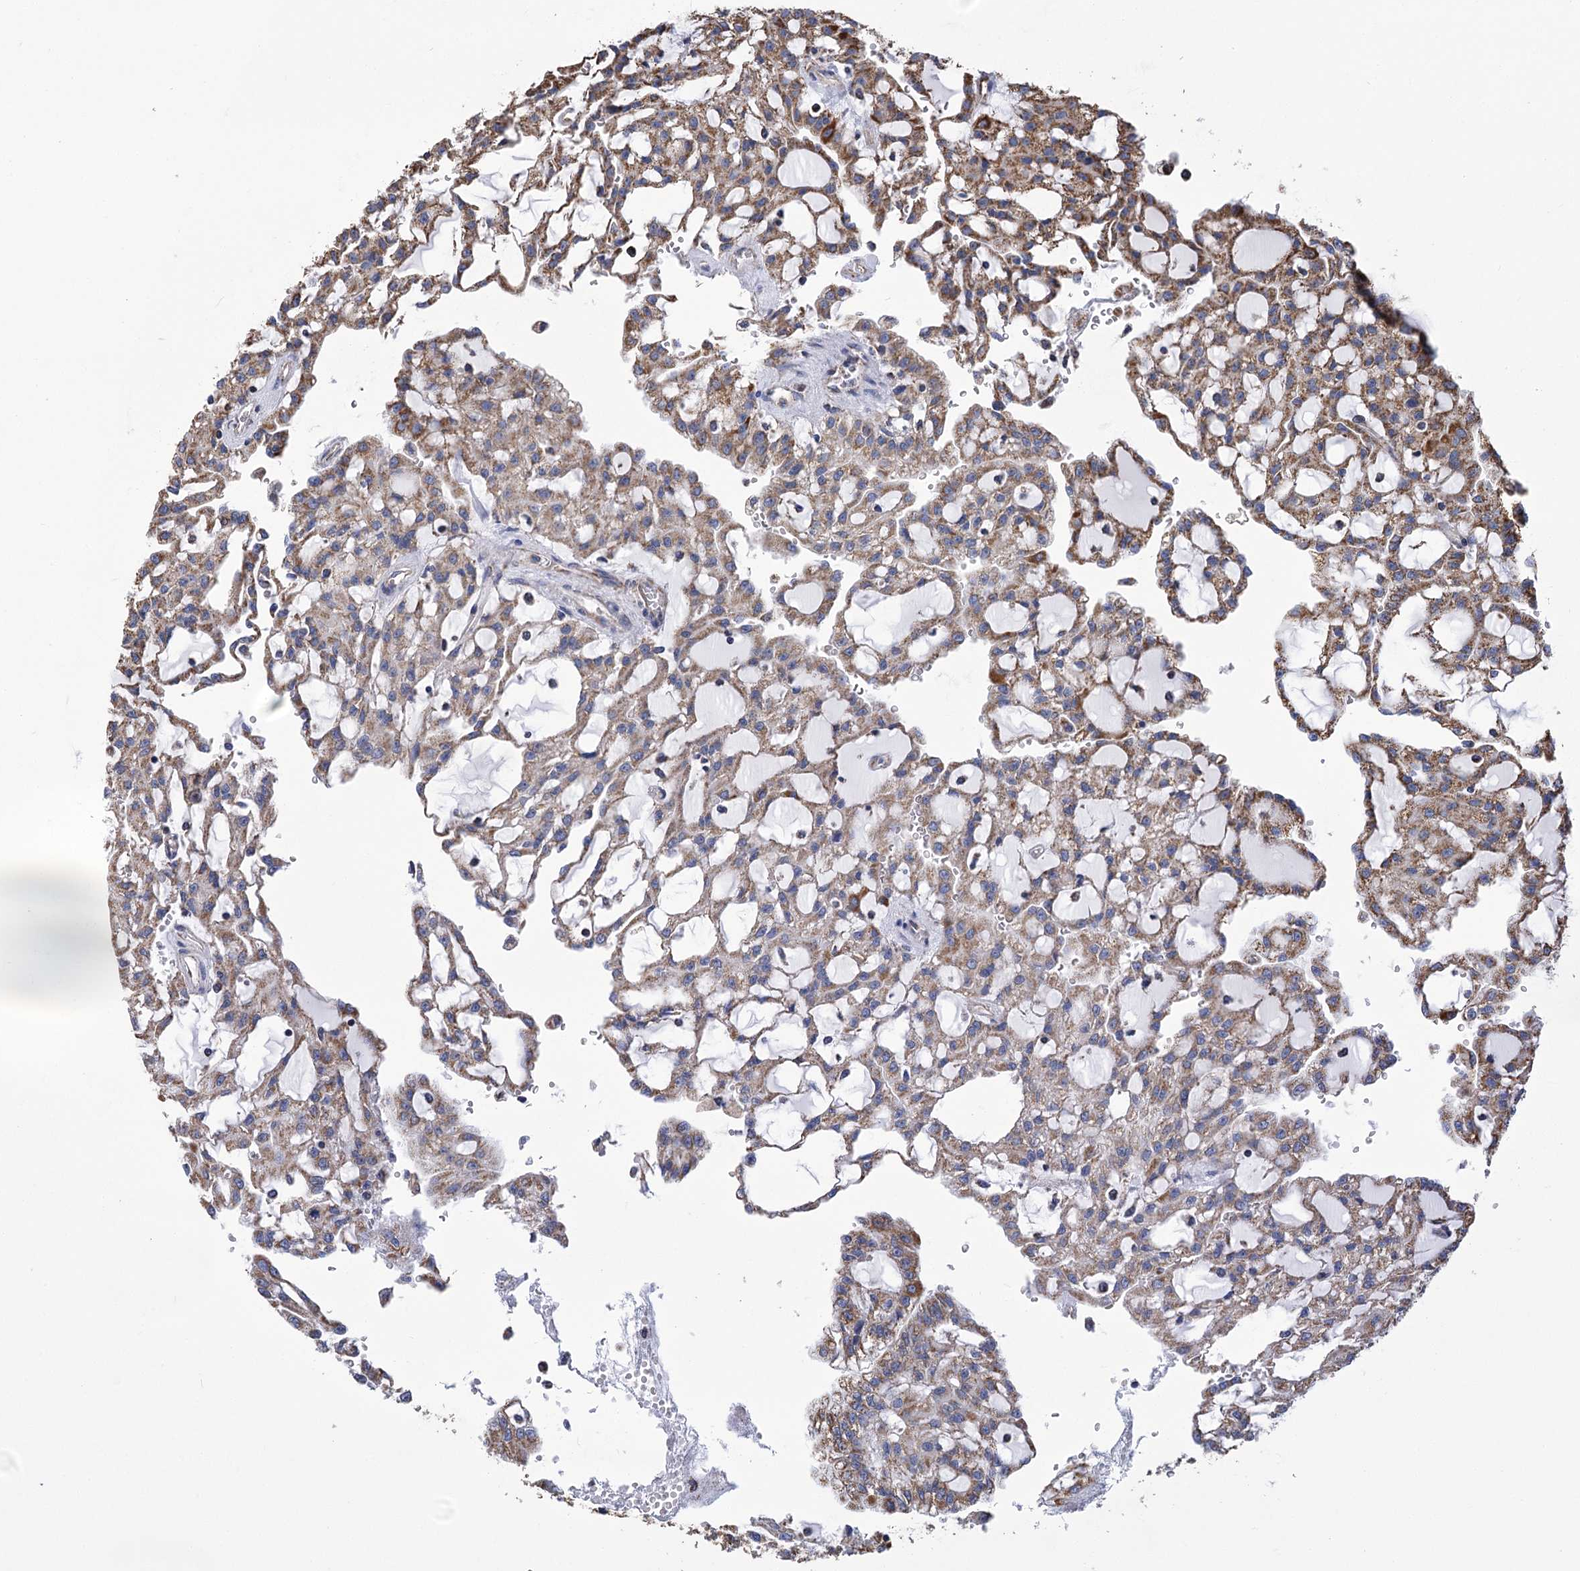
{"staining": {"intensity": "moderate", "quantity": ">75%", "location": "cytoplasmic/membranous"}, "tissue": "renal cancer", "cell_type": "Tumor cells", "image_type": "cancer", "snomed": [{"axis": "morphology", "description": "Adenocarcinoma, NOS"}, {"axis": "topography", "description": "Kidney"}], "caption": "A high-resolution histopathology image shows IHC staining of renal cancer (adenocarcinoma), which displays moderate cytoplasmic/membranous staining in about >75% of tumor cells. (DAB (3,3'-diaminobenzidine) = brown stain, brightfield microscopy at high magnification).", "gene": "CCDC73", "patient": {"sex": "male", "age": 63}}